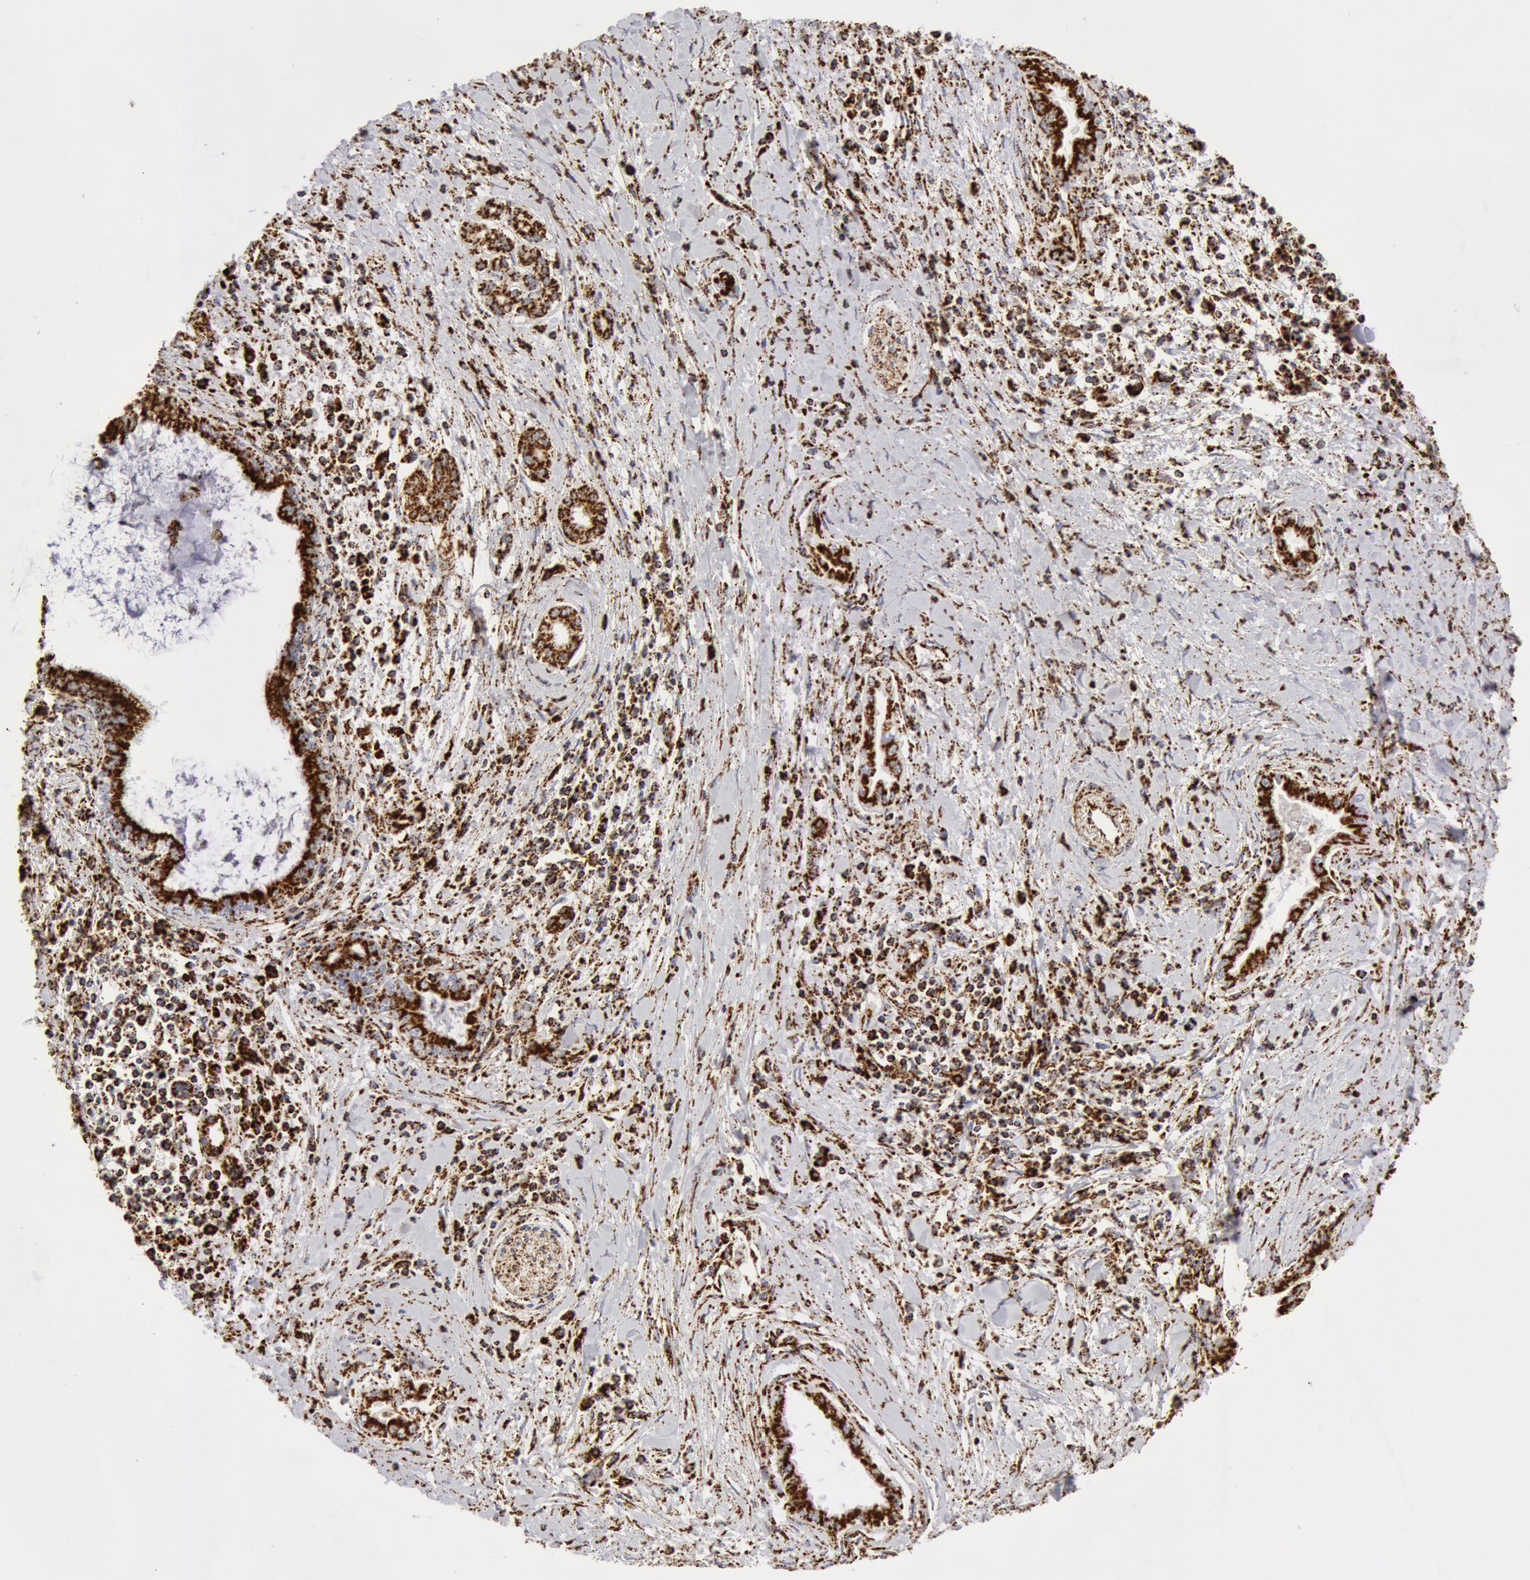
{"staining": {"intensity": "strong", "quantity": ">75%", "location": "cytoplasmic/membranous"}, "tissue": "pancreatic cancer", "cell_type": "Tumor cells", "image_type": "cancer", "snomed": [{"axis": "morphology", "description": "Adenocarcinoma, NOS"}, {"axis": "topography", "description": "Pancreas"}], "caption": "Immunohistochemistry (DAB (3,3'-diaminobenzidine)) staining of human pancreatic cancer (adenocarcinoma) reveals strong cytoplasmic/membranous protein positivity in approximately >75% of tumor cells.", "gene": "ATP5F1B", "patient": {"sex": "female", "age": 64}}